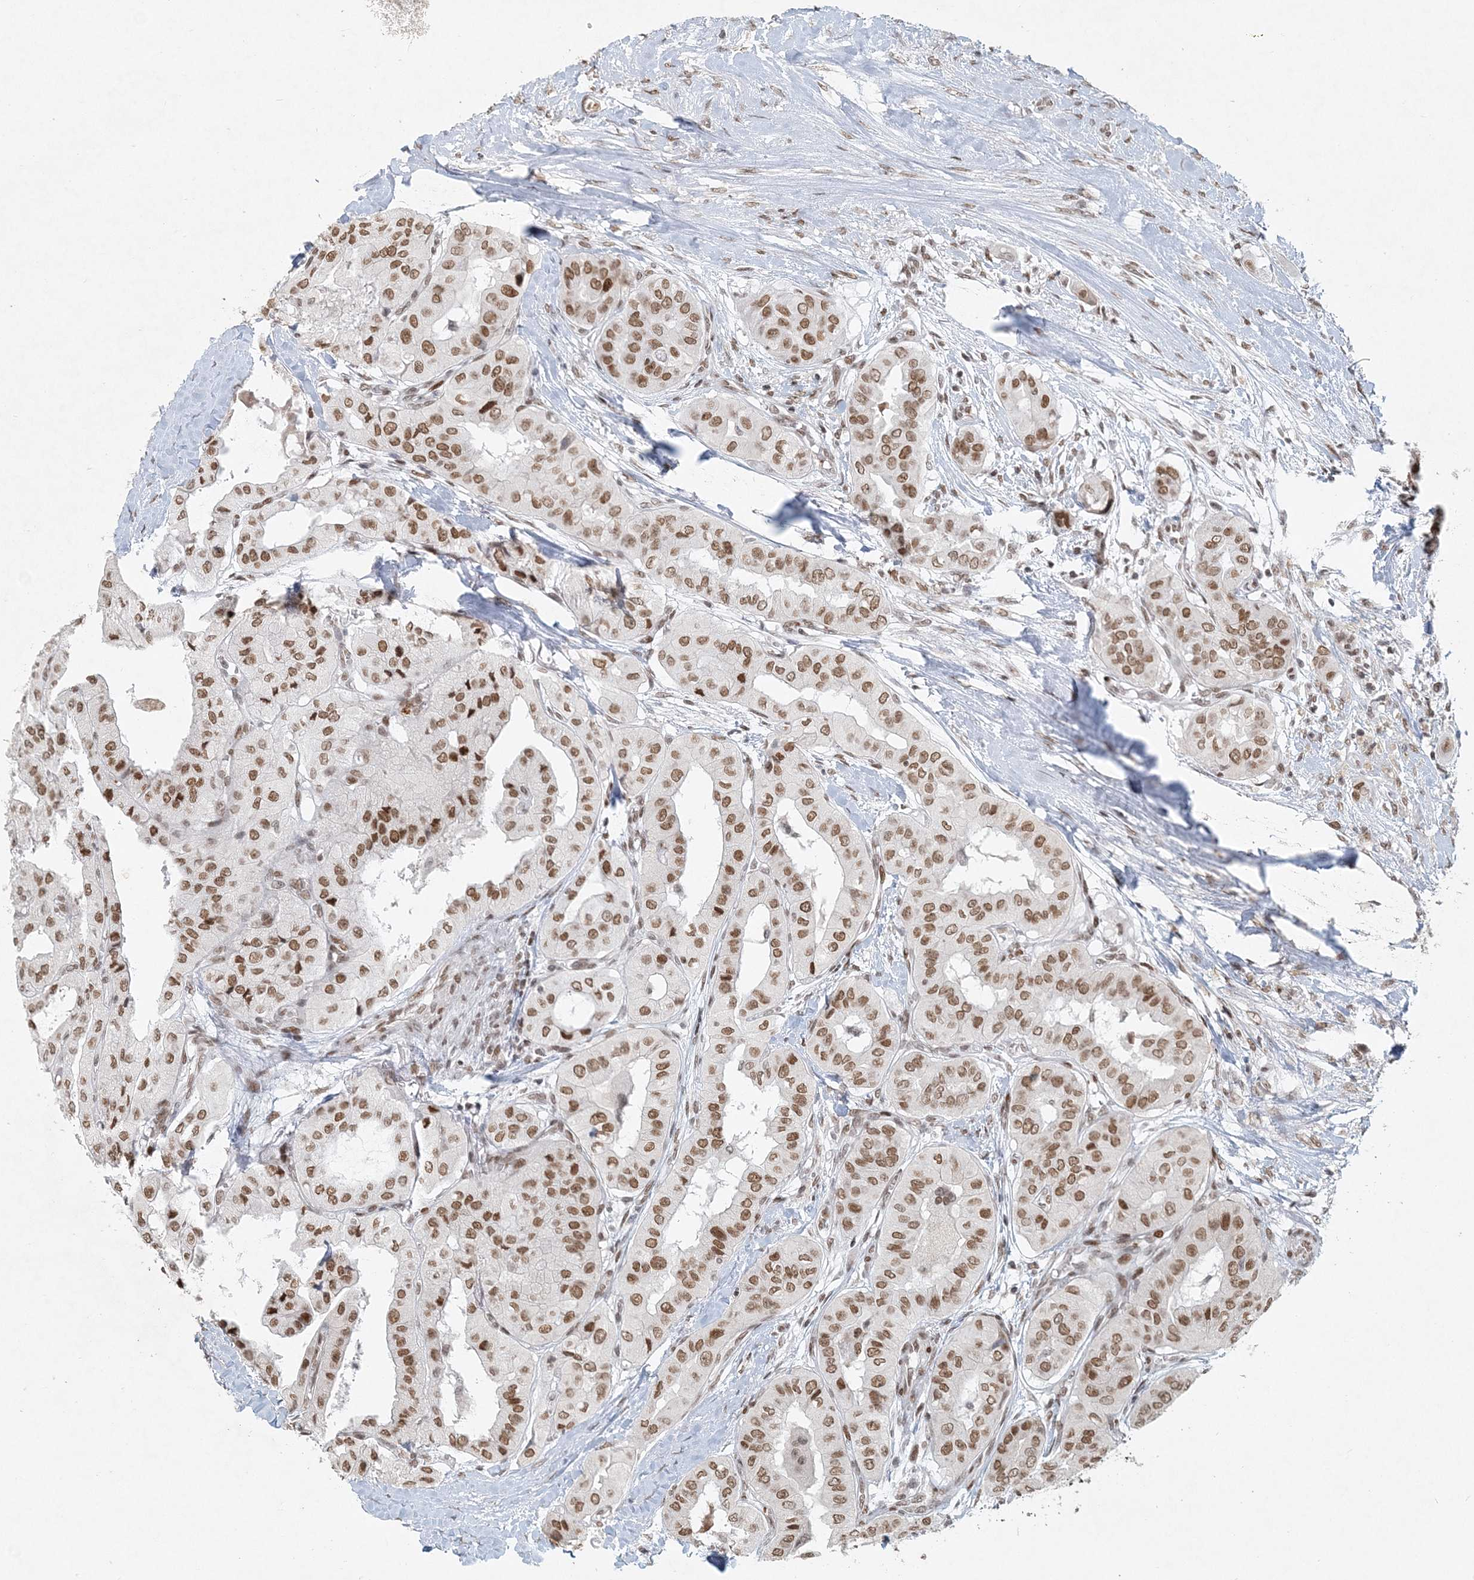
{"staining": {"intensity": "moderate", "quantity": ">75%", "location": "nuclear"}, "tissue": "thyroid cancer", "cell_type": "Tumor cells", "image_type": "cancer", "snomed": [{"axis": "morphology", "description": "Papillary adenocarcinoma, NOS"}, {"axis": "topography", "description": "Thyroid gland"}], "caption": "Immunohistochemical staining of thyroid cancer displays medium levels of moderate nuclear protein positivity in approximately >75% of tumor cells.", "gene": "BAZ1B", "patient": {"sex": "female", "age": 59}}